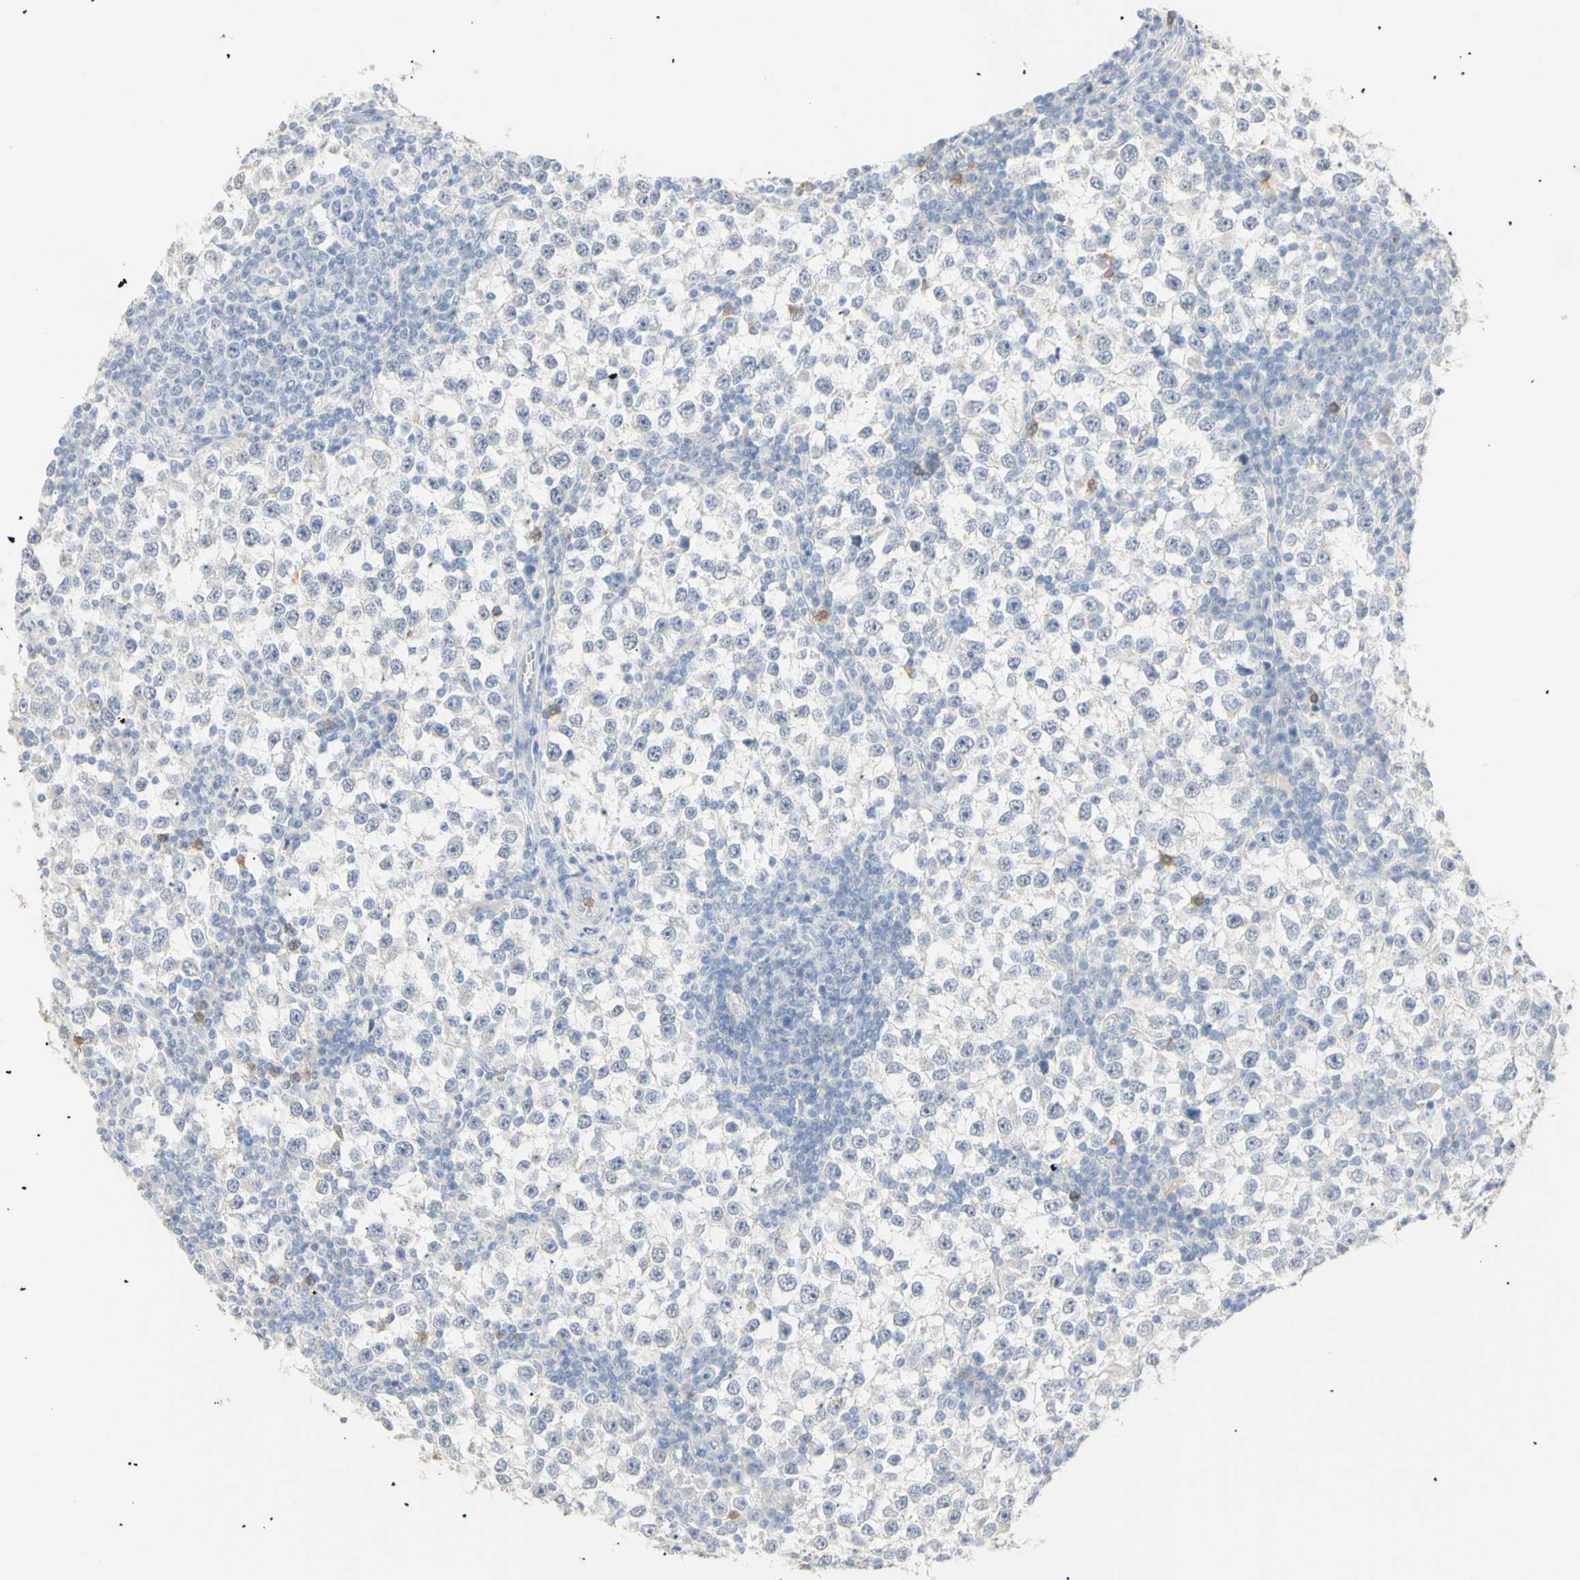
{"staining": {"intensity": "moderate", "quantity": "<25%", "location": "cytoplasmic/membranous"}, "tissue": "testis cancer", "cell_type": "Tumor cells", "image_type": "cancer", "snomed": [{"axis": "morphology", "description": "Seminoma, NOS"}, {"axis": "topography", "description": "Testis"}], "caption": "Immunohistochemical staining of human testis cancer (seminoma) shows moderate cytoplasmic/membranous protein positivity in approximately <25% of tumor cells. The staining was performed using DAB (3,3'-diaminobenzidine) to visualize the protein expression in brown, while the nuclei were stained in blue with hematoxylin (Magnification: 20x).", "gene": "B4GALNT3", "patient": {"sex": "male", "age": 65}}